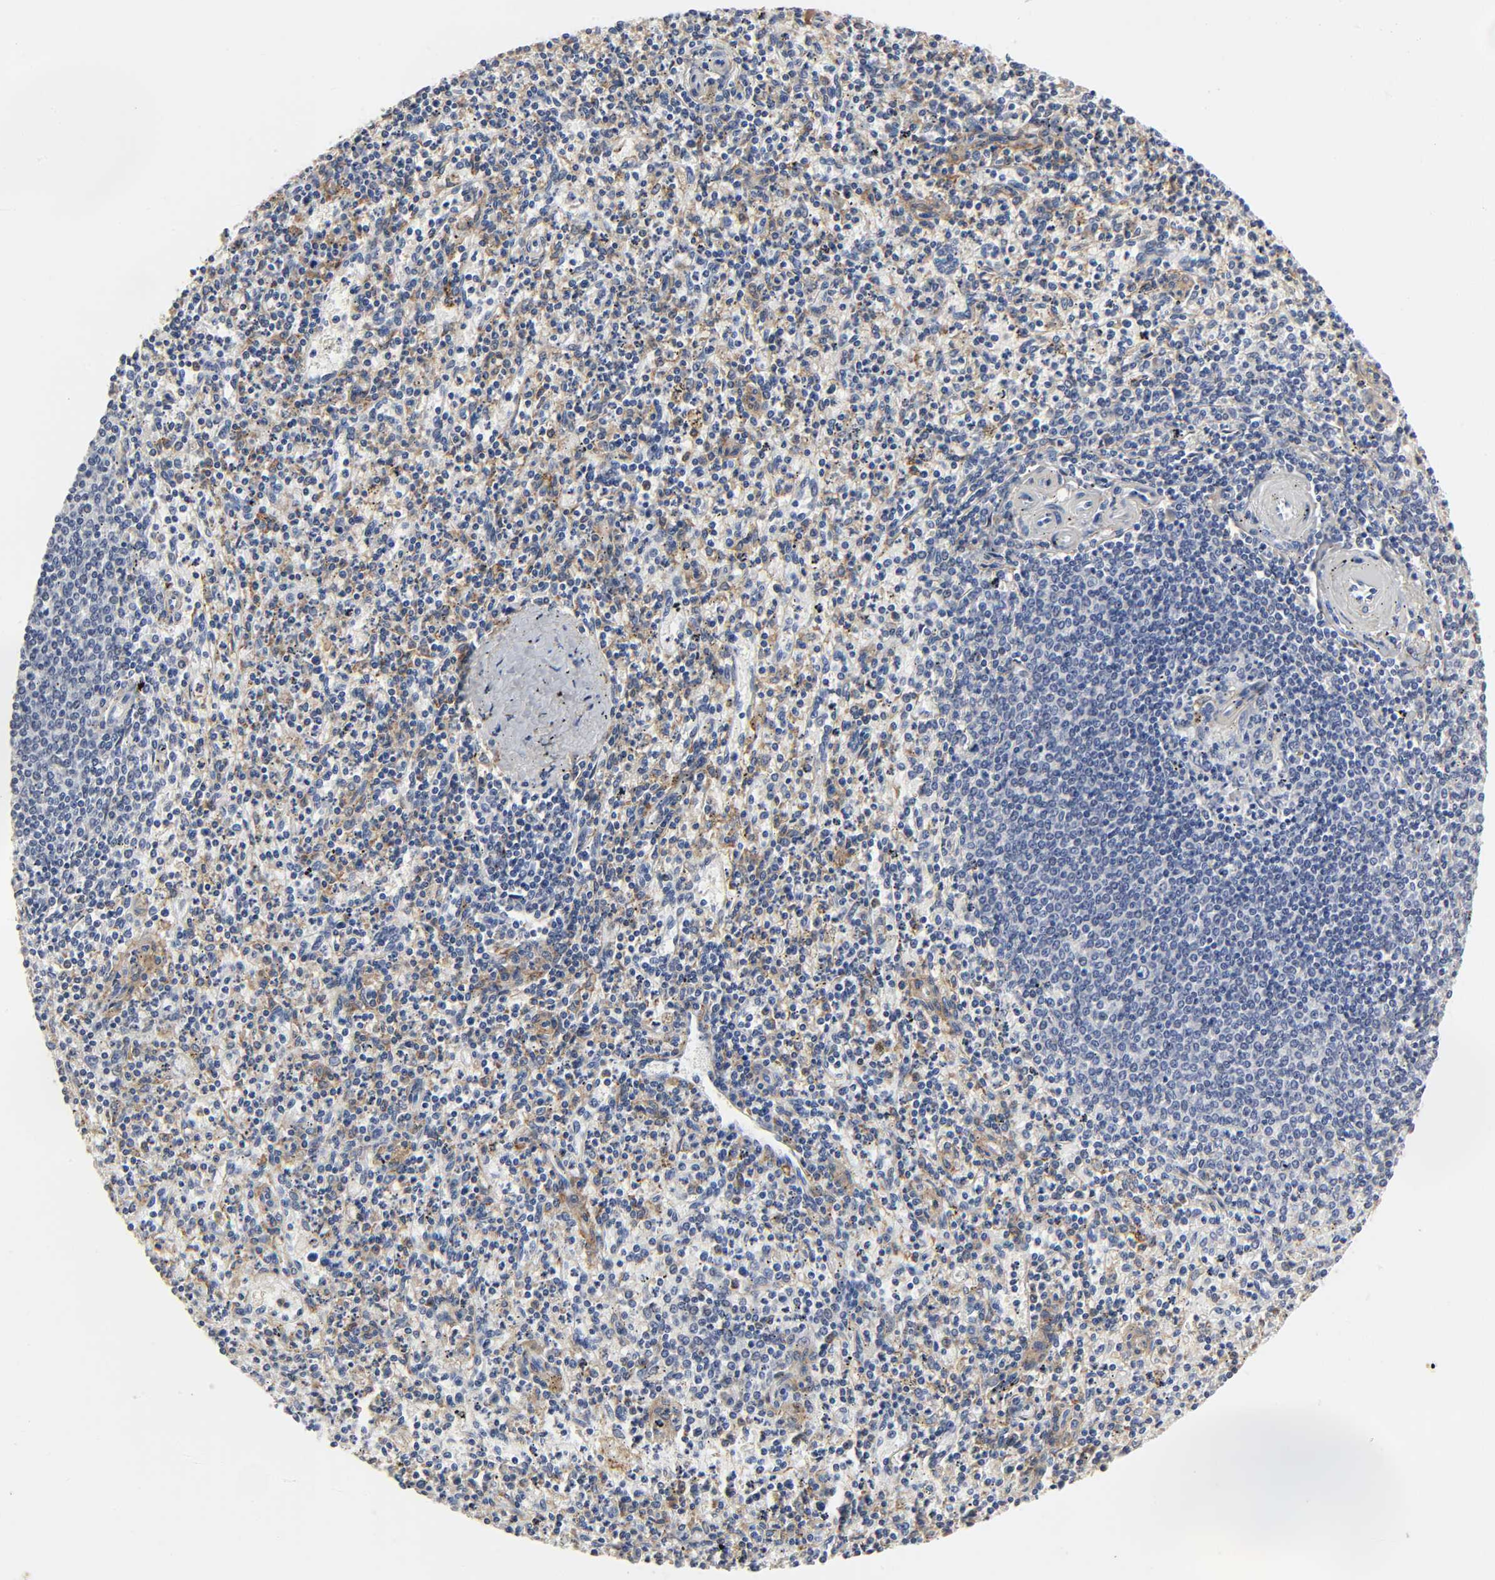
{"staining": {"intensity": "negative", "quantity": "none", "location": "none"}, "tissue": "spleen", "cell_type": "Cells in red pulp", "image_type": "normal", "snomed": [{"axis": "morphology", "description": "Normal tissue, NOS"}, {"axis": "topography", "description": "Spleen"}], "caption": "This is a photomicrograph of immunohistochemistry staining of unremarkable spleen, which shows no staining in cells in red pulp. The staining is performed using DAB brown chromogen with nuclei counter-stained in using hematoxylin.", "gene": "LRP1", "patient": {"sex": "male", "age": 72}}